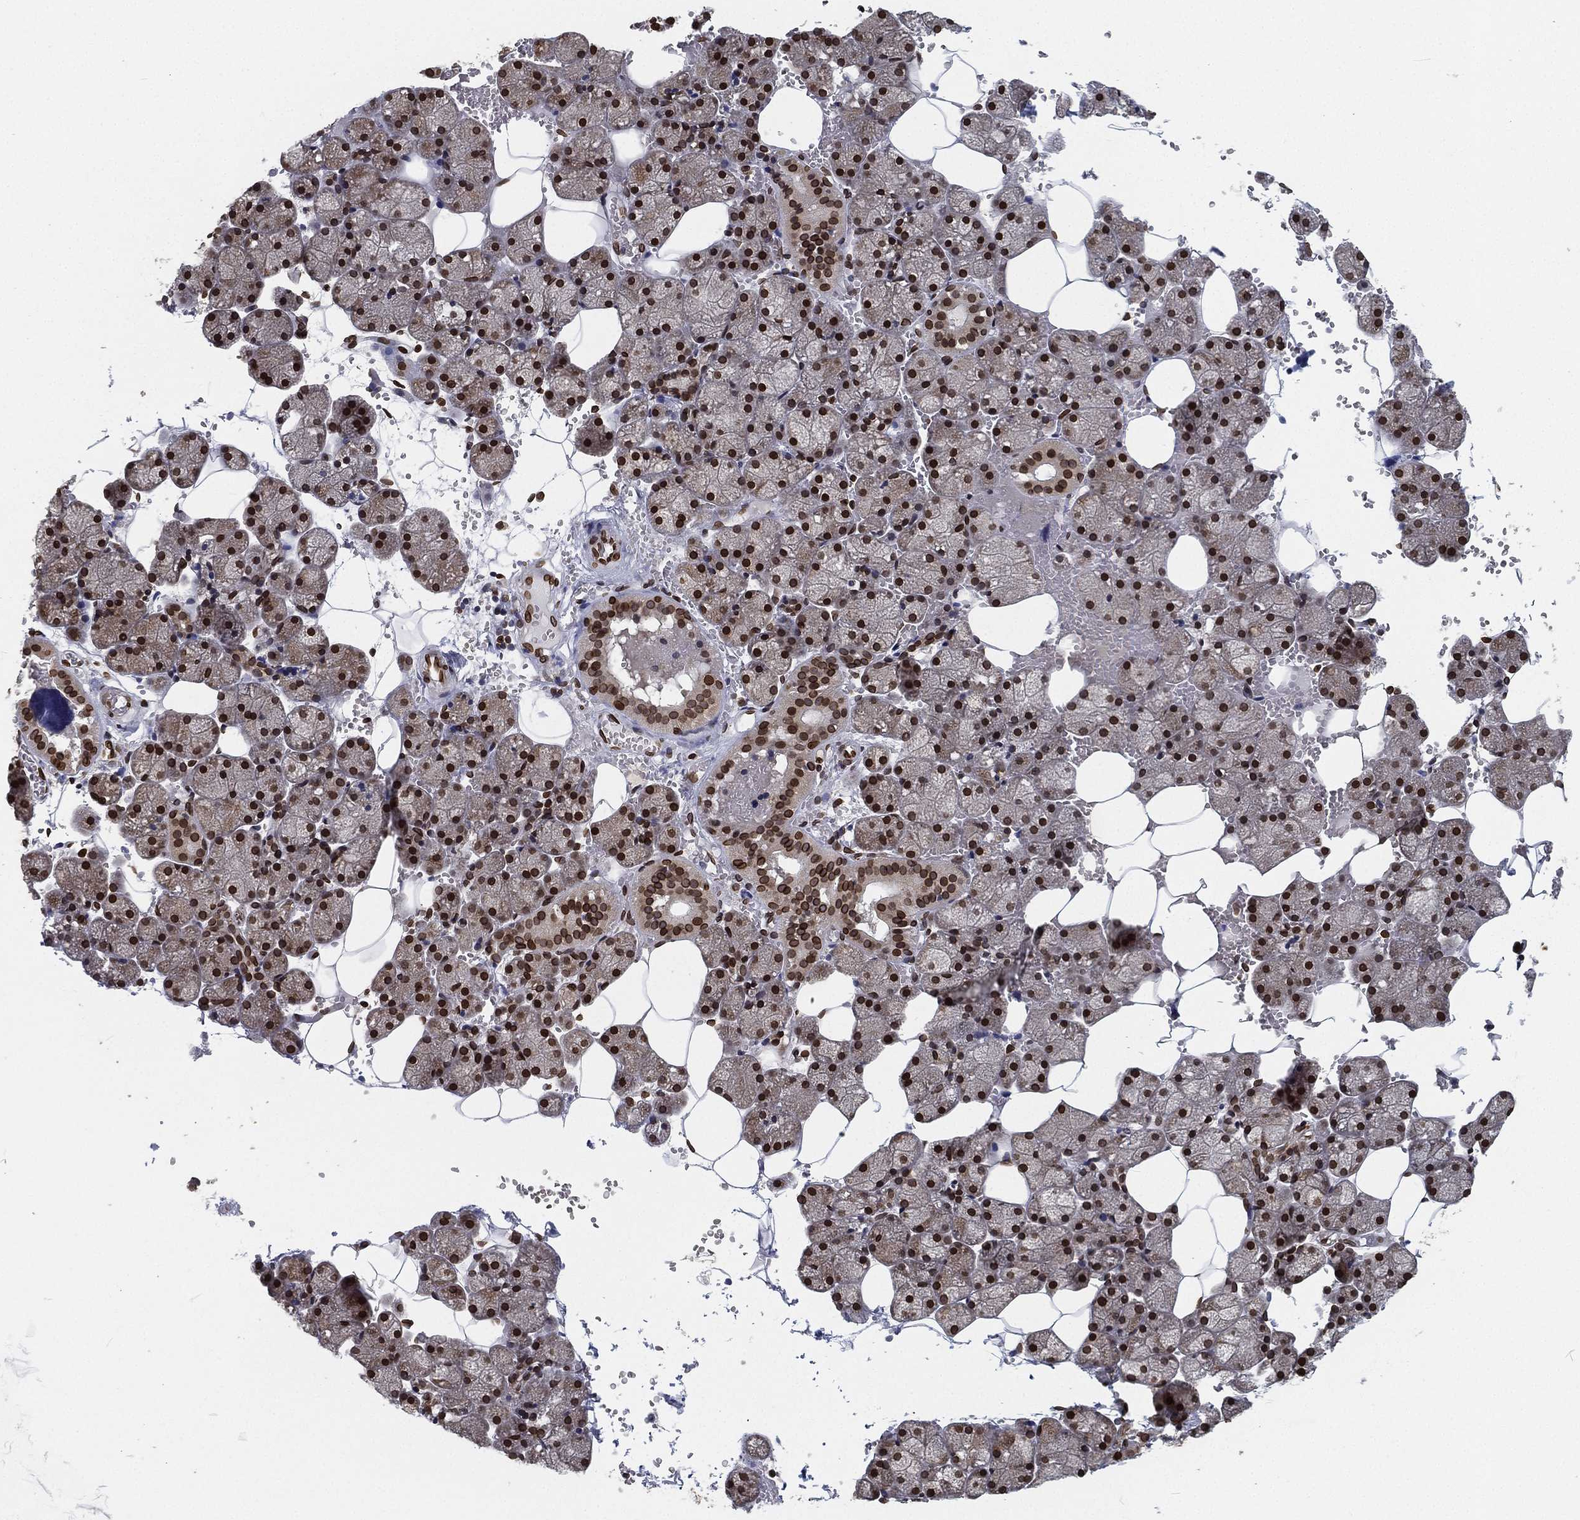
{"staining": {"intensity": "strong", "quantity": ">75%", "location": "cytoplasmic/membranous,nuclear"}, "tissue": "salivary gland", "cell_type": "Glandular cells", "image_type": "normal", "snomed": [{"axis": "morphology", "description": "Normal tissue, NOS"}, {"axis": "topography", "description": "Salivary gland"}], "caption": "DAB immunohistochemical staining of benign human salivary gland exhibits strong cytoplasmic/membranous,nuclear protein expression in about >75% of glandular cells.", "gene": "PALB2", "patient": {"sex": "male", "age": 38}}